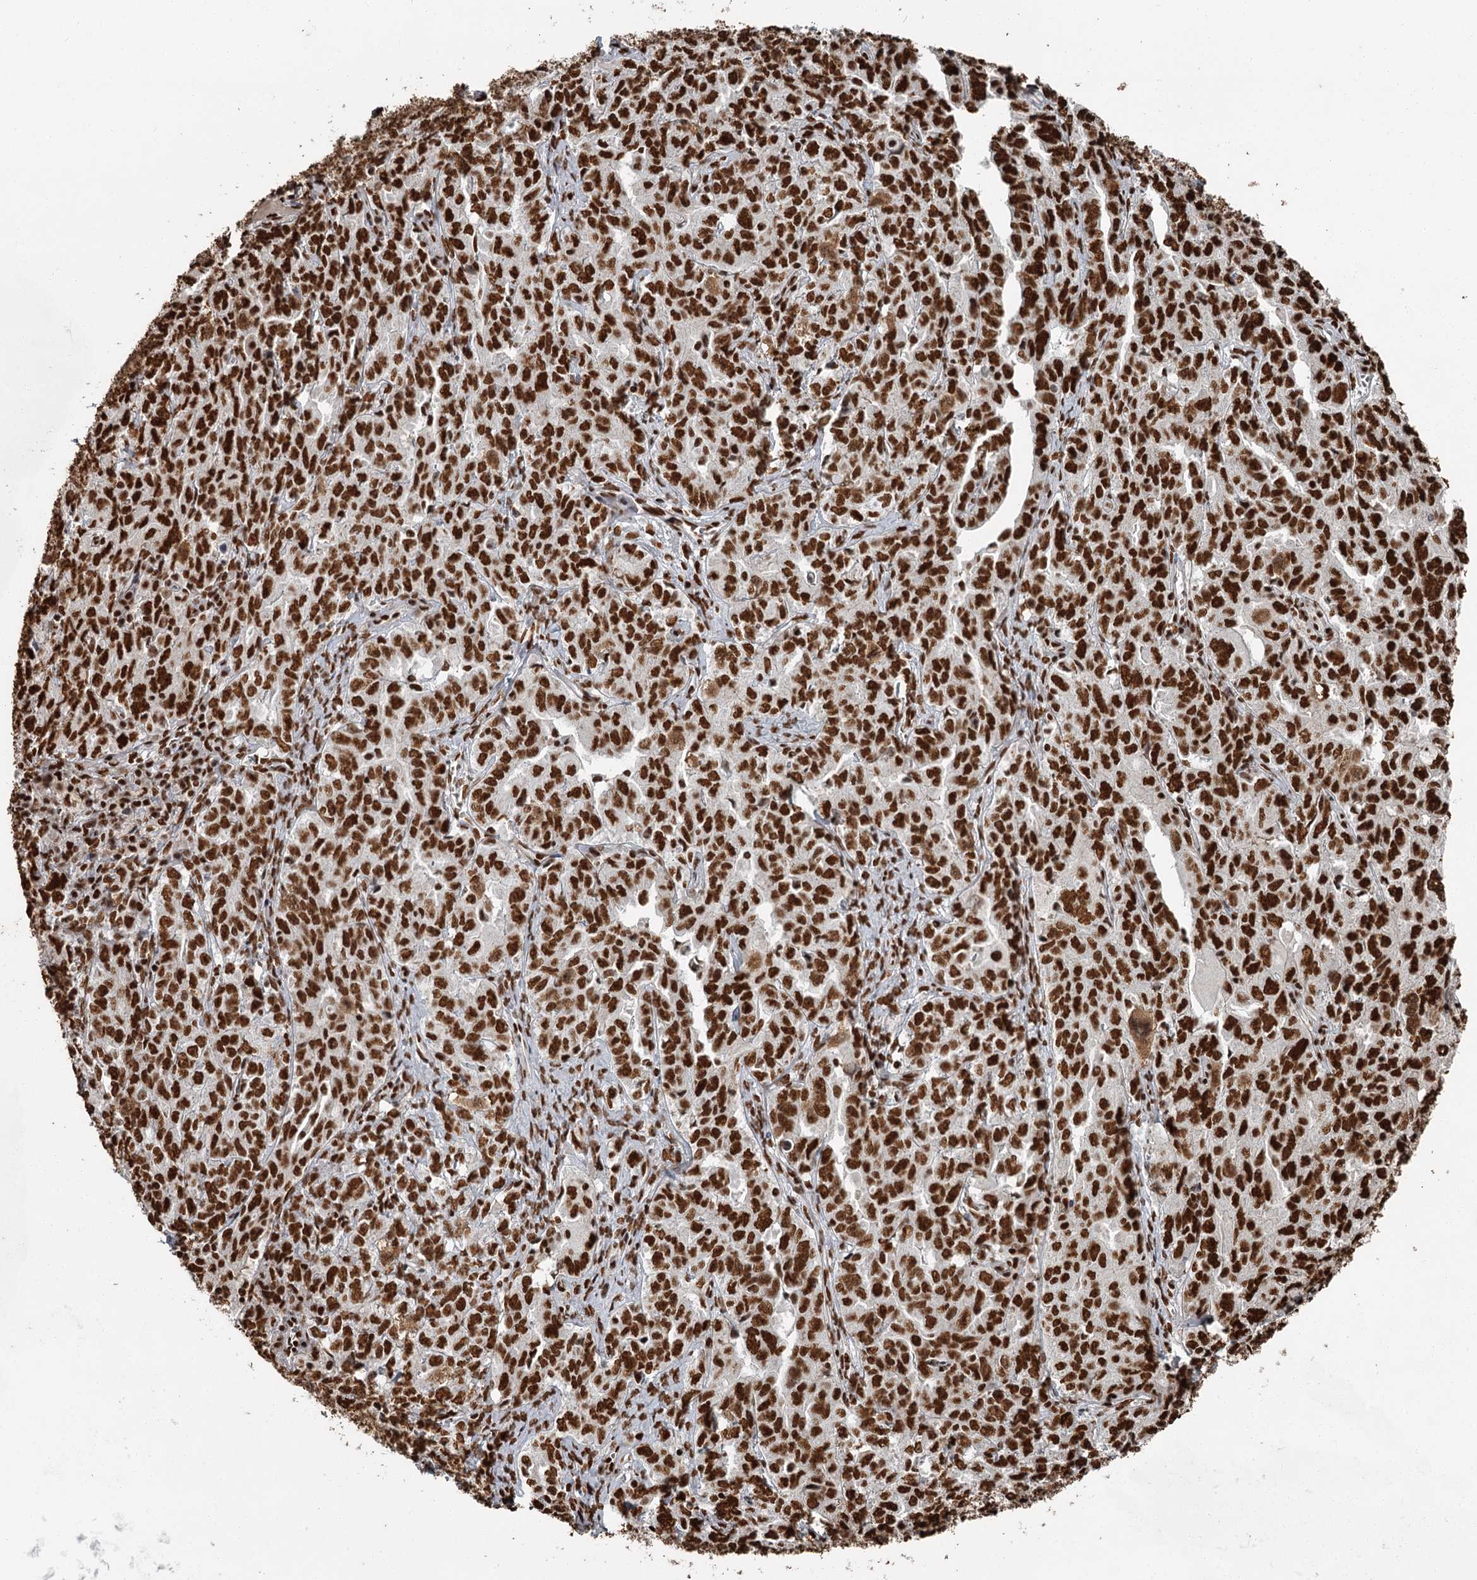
{"staining": {"intensity": "strong", "quantity": ">75%", "location": "nuclear"}, "tissue": "ovarian cancer", "cell_type": "Tumor cells", "image_type": "cancer", "snomed": [{"axis": "morphology", "description": "Carcinoma, endometroid"}, {"axis": "topography", "description": "Ovary"}], "caption": "Endometroid carcinoma (ovarian) stained with a brown dye demonstrates strong nuclear positive staining in about >75% of tumor cells.", "gene": "RBBP7", "patient": {"sex": "female", "age": 62}}